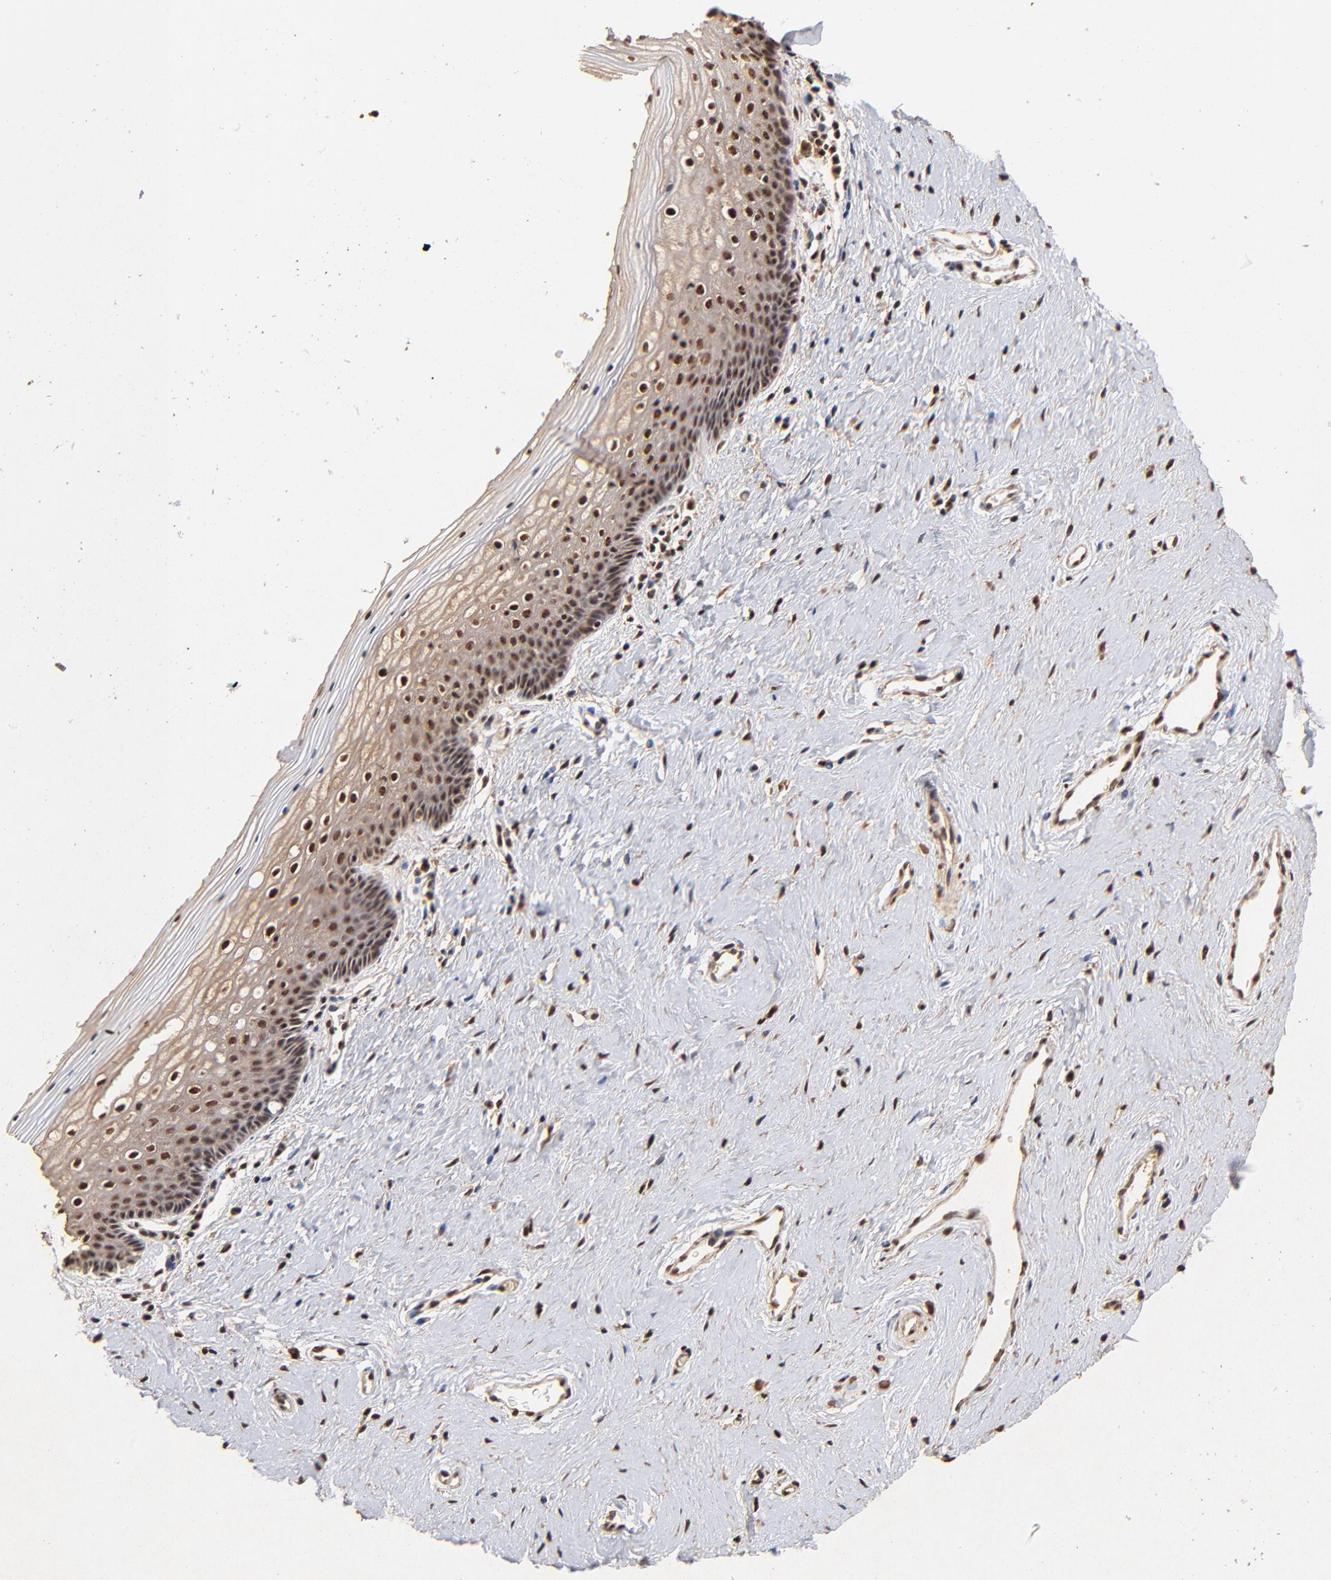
{"staining": {"intensity": "strong", "quantity": ">75%", "location": "cytoplasmic/membranous,nuclear"}, "tissue": "vagina", "cell_type": "Squamous epithelial cells", "image_type": "normal", "snomed": [{"axis": "morphology", "description": "Normal tissue, NOS"}, {"axis": "topography", "description": "Vagina"}], "caption": "A brown stain highlights strong cytoplasmic/membranous,nuclear expression of a protein in squamous epithelial cells of benign human vagina.", "gene": "MED12", "patient": {"sex": "female", "age": 46}}